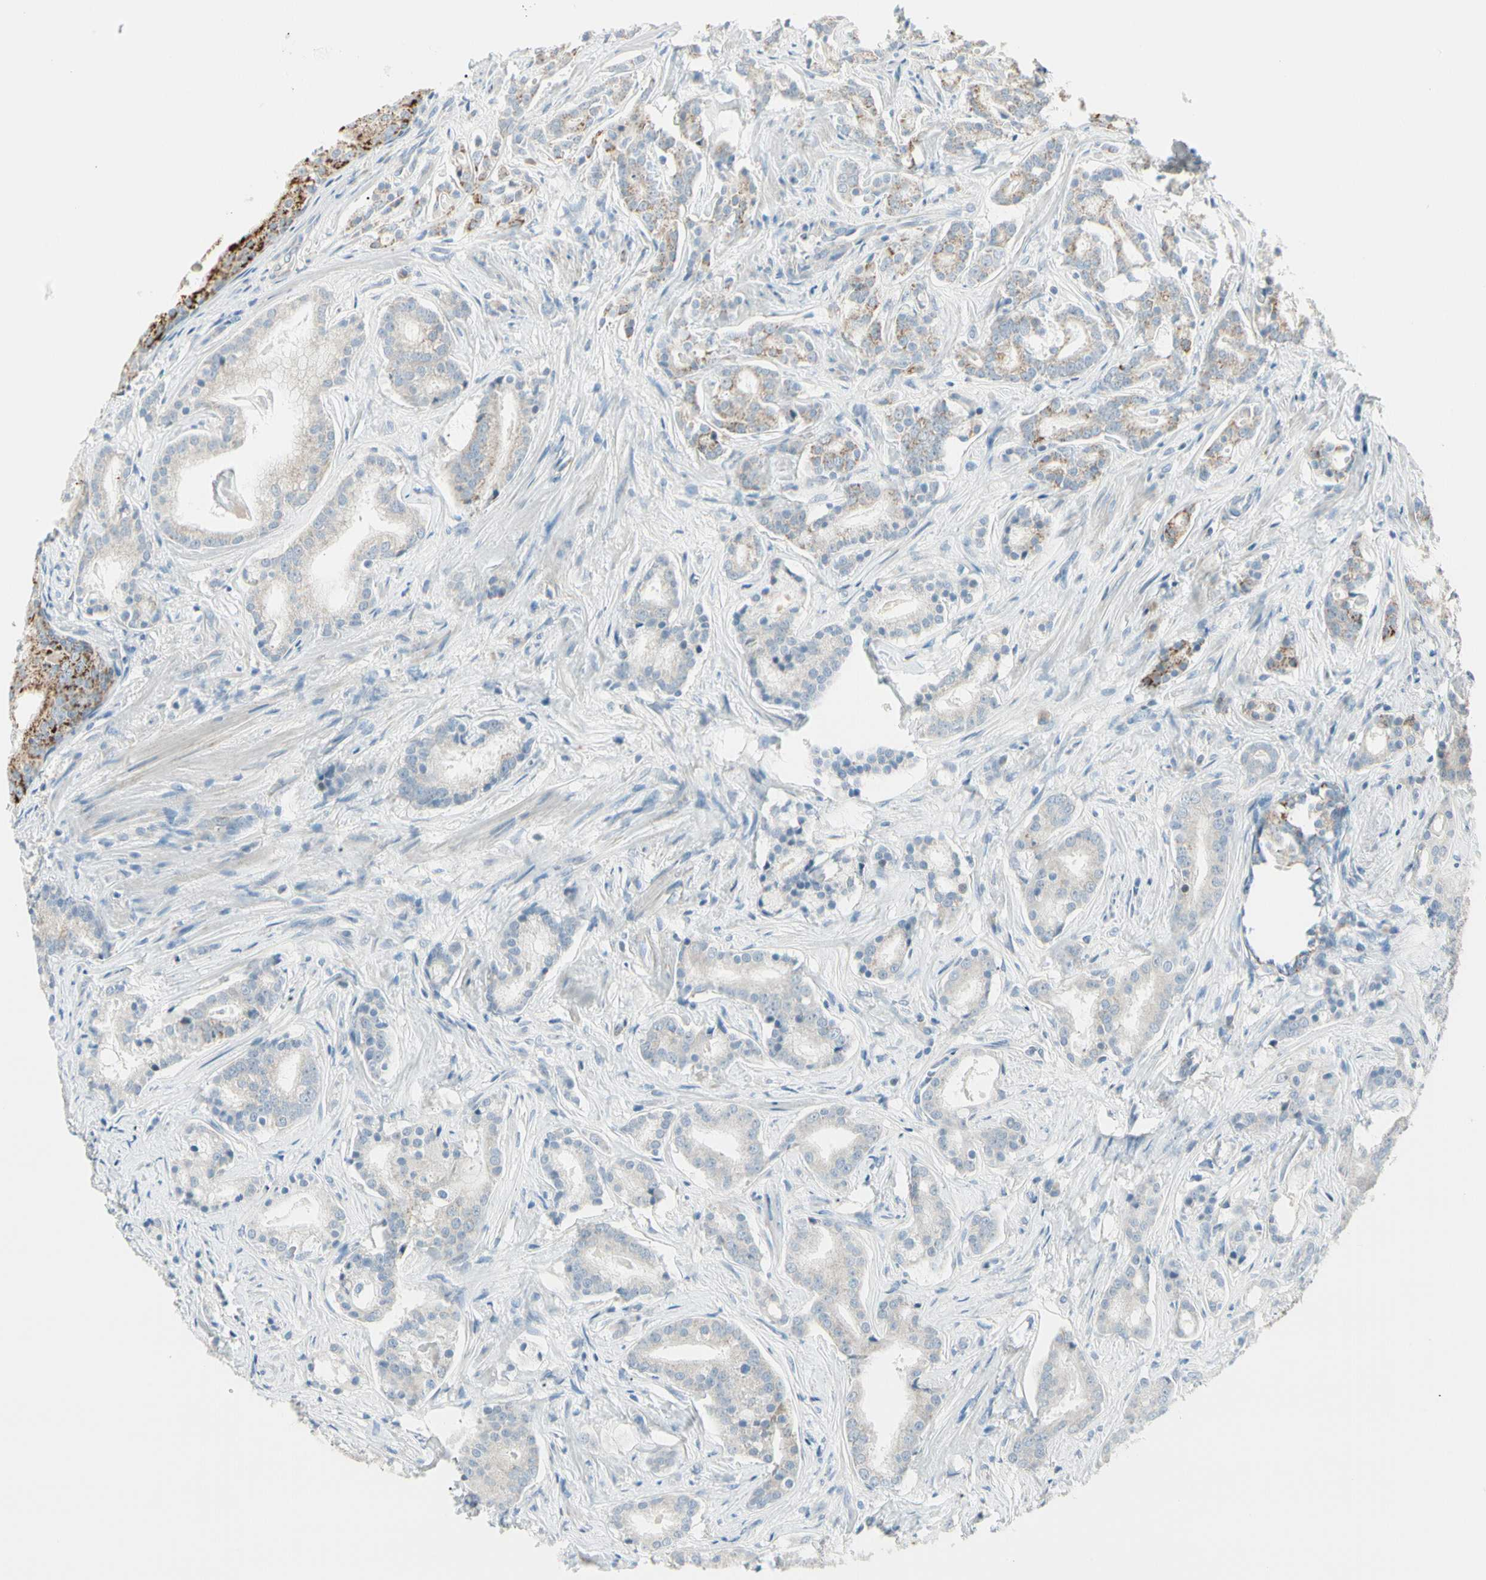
{"staining": {"intensity": "strong", "quantity": "<25%", "location": "cytoplasmic/membranous"}, "tissue": "prostate cancer", "cell_type": "Tumor cells", "image_type": "cancer", "snomed": [{"axis": "morphology", "description": "Adenocarcinoma, Low grade"}, {"axis": "topography", "description": "Prostate"}], "caption": "Prostate cancer (low-grade adenocarcinoma) was stained to show a protein in brown. There is medium levels of strong cytoplasmic/membranous expression in approximately <25% of tumor cells.", "gene": "SLC6A15", "patient": {"sex": "male", "age": 58}}